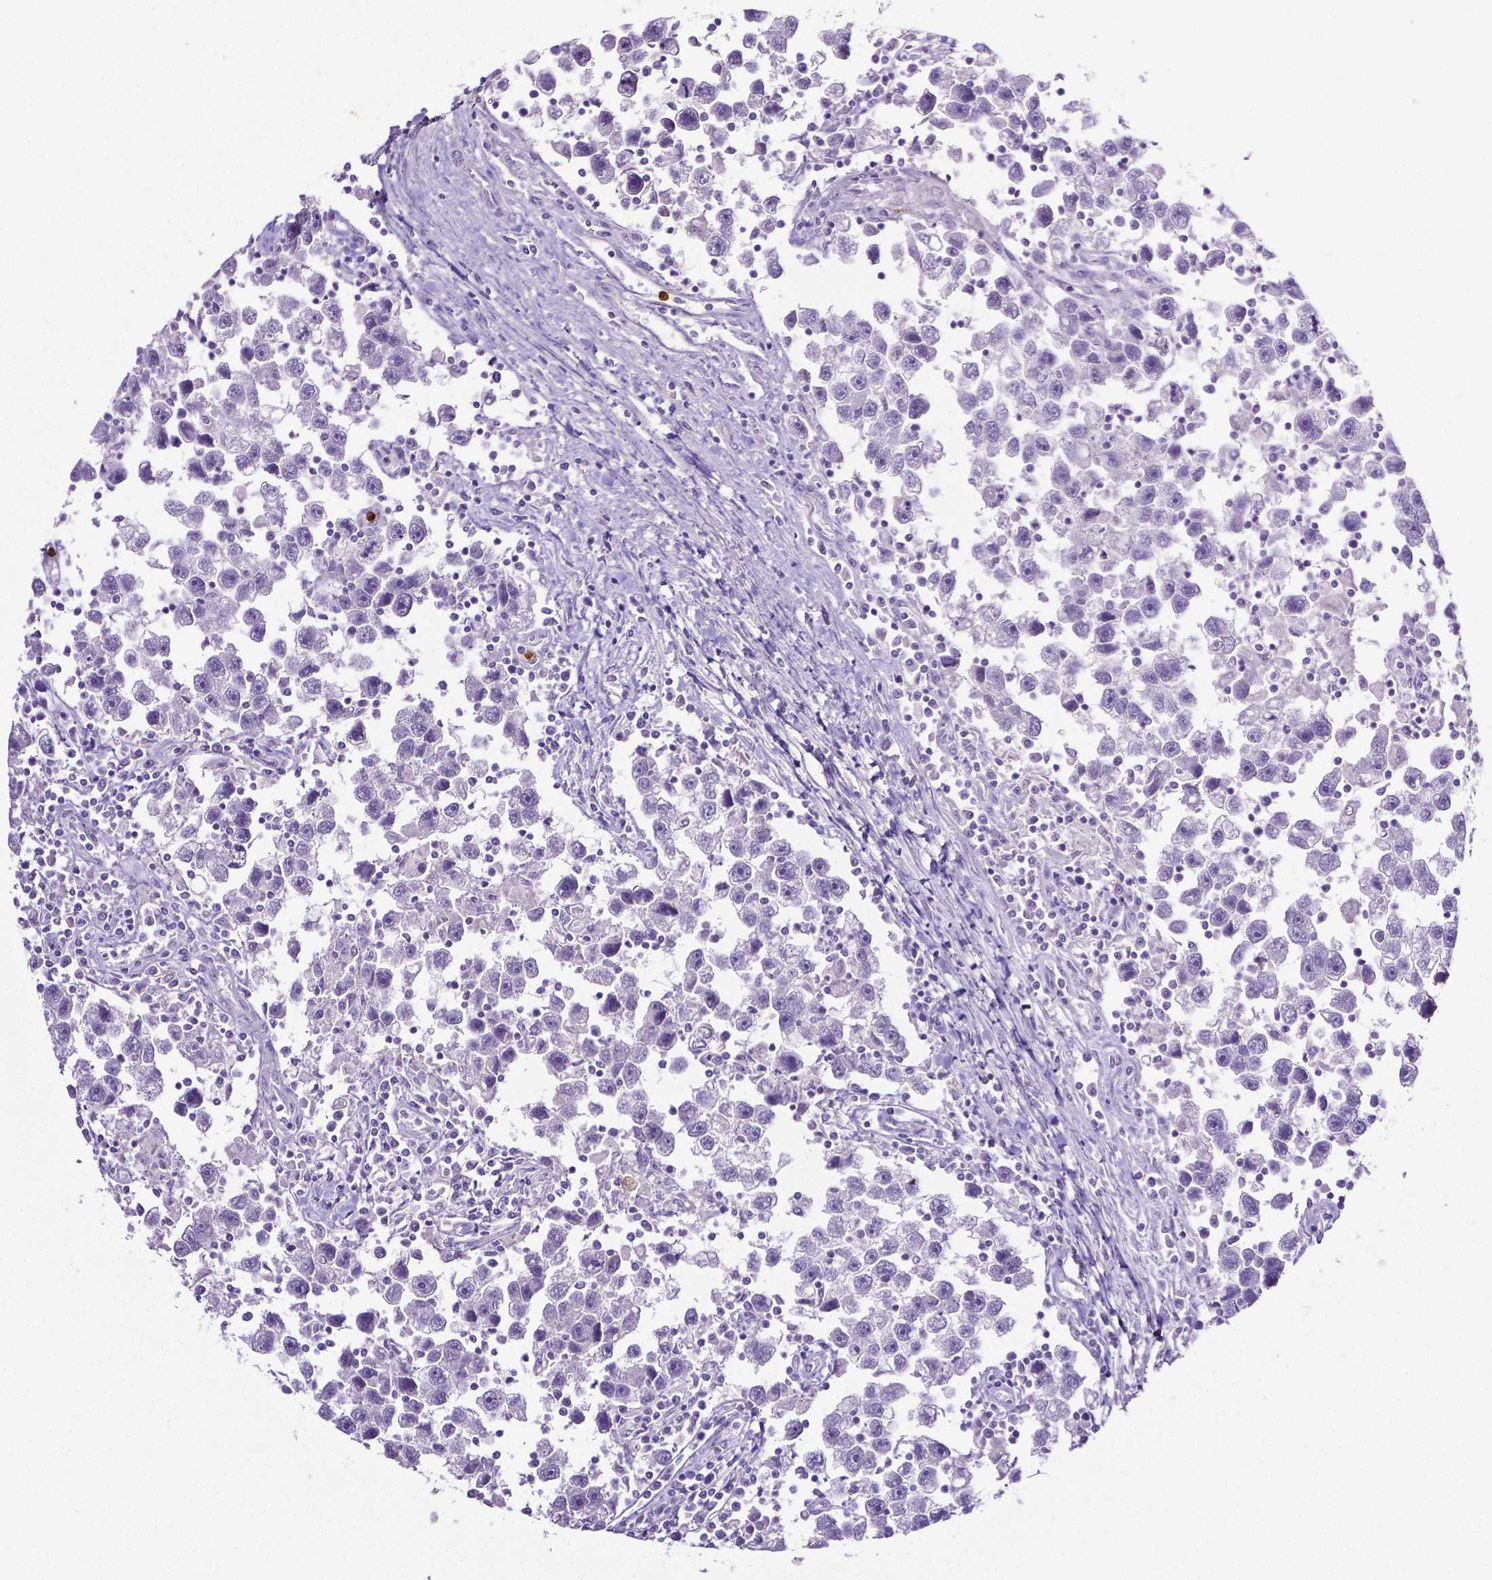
{"staining": {"intensity": "negative", "quantity": "none", "location": "none"}, "tissue": "testis cancer", "cell_type": "Tumor cells", "image_type": "cancer", "snomed": [{"axis": "morphology", "description": "Seminoma, NOS"}, {"axis": "topography", "description": "Testis"}], "caption": "Immunohistochemistry micrograph of testis cancer stained for a protein (brown), which exhibits no staining in tumor cells.", "gene": "MMP9", "patient": {"sex": "male", "age": 30}}